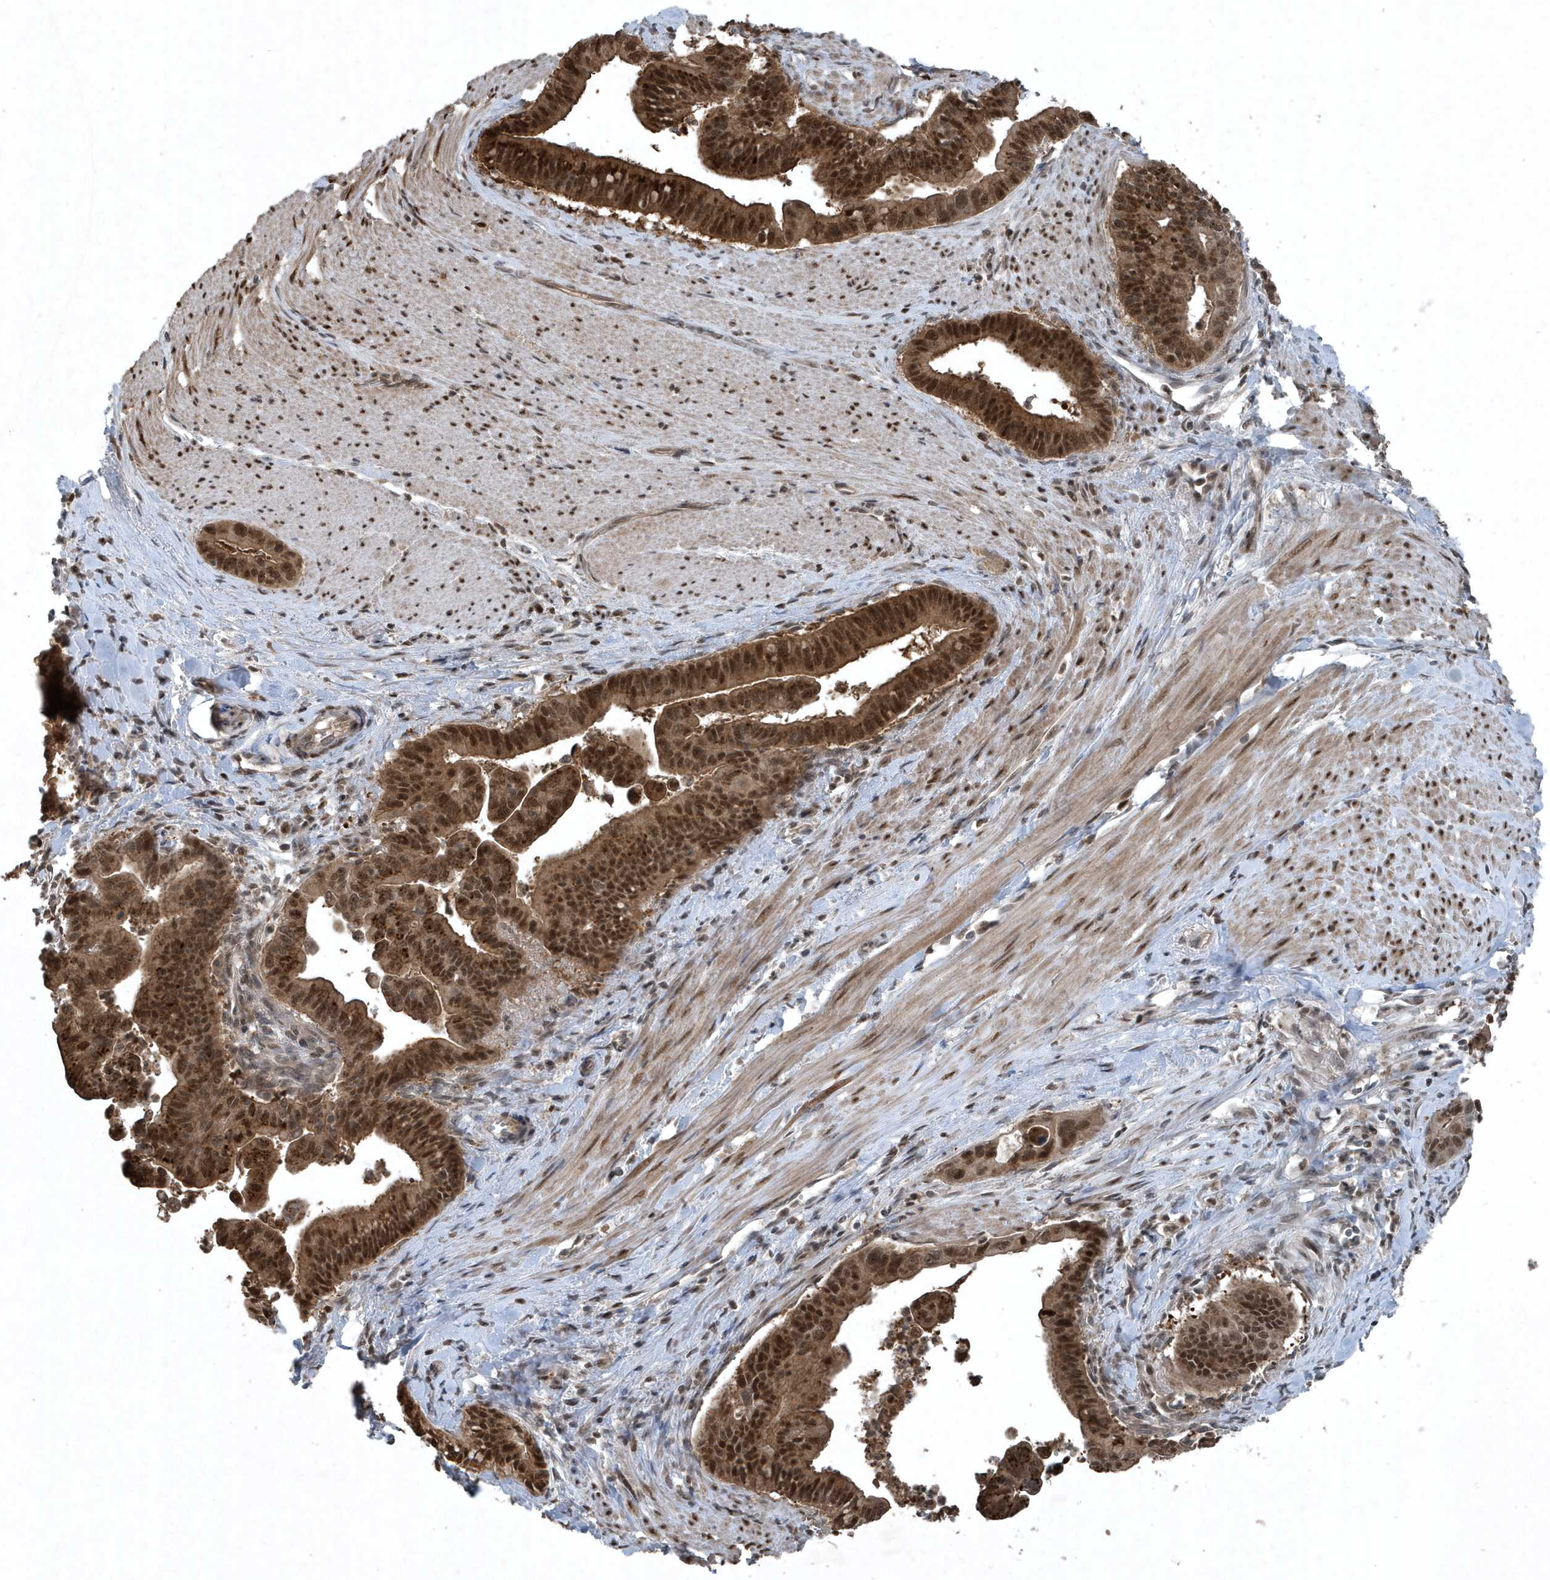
{"staining": {"intensity": "strong", "quantity": ">75%", "location": "cytoplasmic/membranous,nuclear"}, "tissue": "pancreatic cancer", "cell_type": "Tumor cells", "image_type": "cancer", "snomed": [{"axis": "morphology", "description": "Adenocarcinoma, NOS"}, {"axis": "topography", "description": "Pancreas"}], "caption": "Adenocarcinoma (pancreatic) stained for a protein reveals strong cytoplasmic/membranous and nuclear positivity in tumor cells.", "gene": "HSPA1A", "patient": {"sex": "male", "age": 70}}